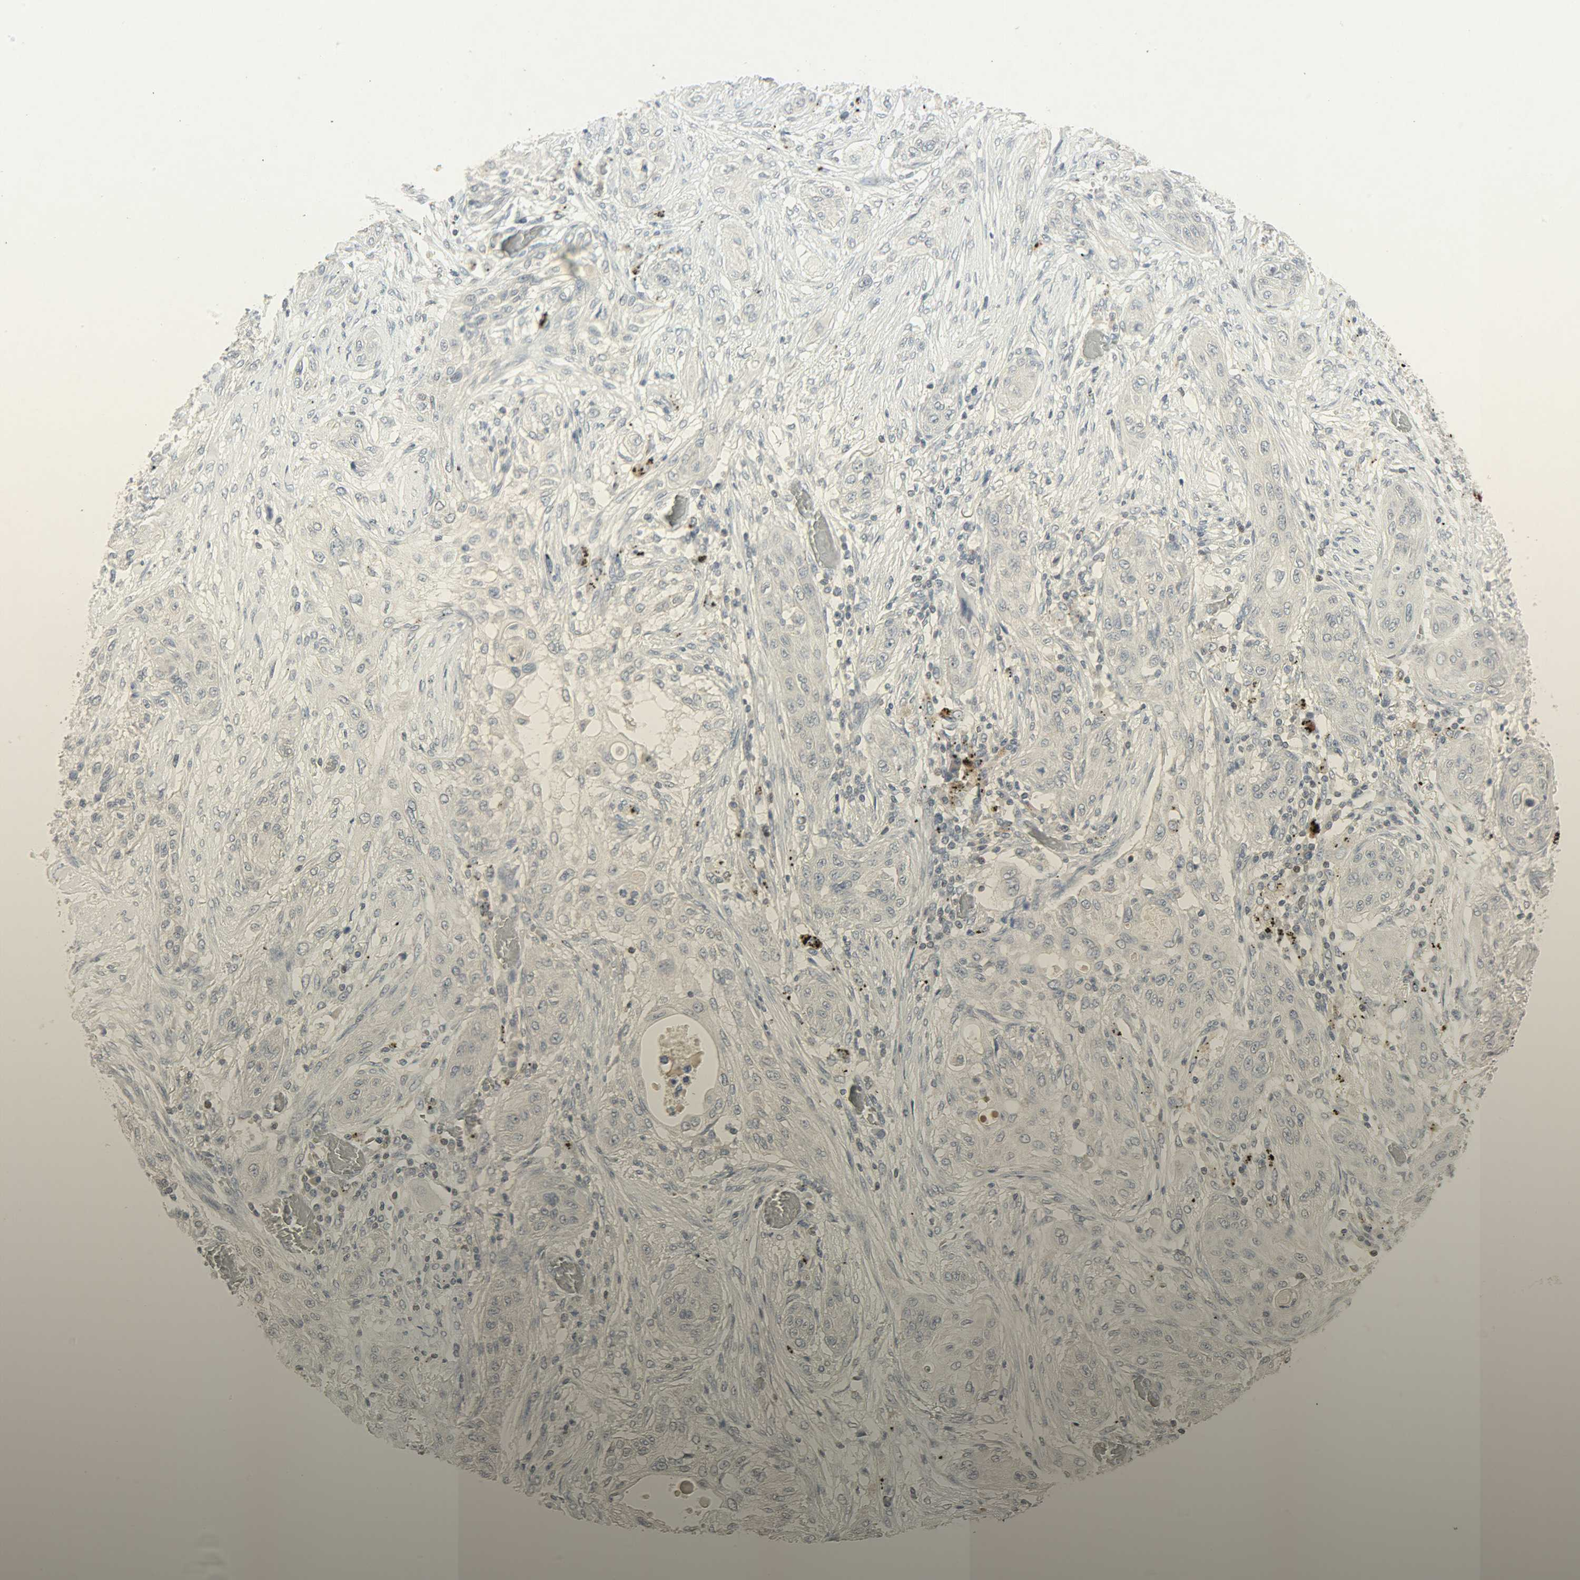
{"staining": {"intensity": "negative", "quantity": "none", "location": "none"}, "tissue": "lung cancer", "cell_type": "Tumor cells", "image_type": "cancer", "snomed": [{"axis": "morphology", "description": "Squamous cell carcinoma, NOS"}, {"axis": "topography", "description": "Lung"}], "caption": "DAB (3,3'-diaminobenzidine) immunohistochemical staining of human lung cancer (squamous cell carcinoma) shows no significant expression in tumor cells.", "gene": "CAMK4", "patient": {"sex": "female", "age": 47}}